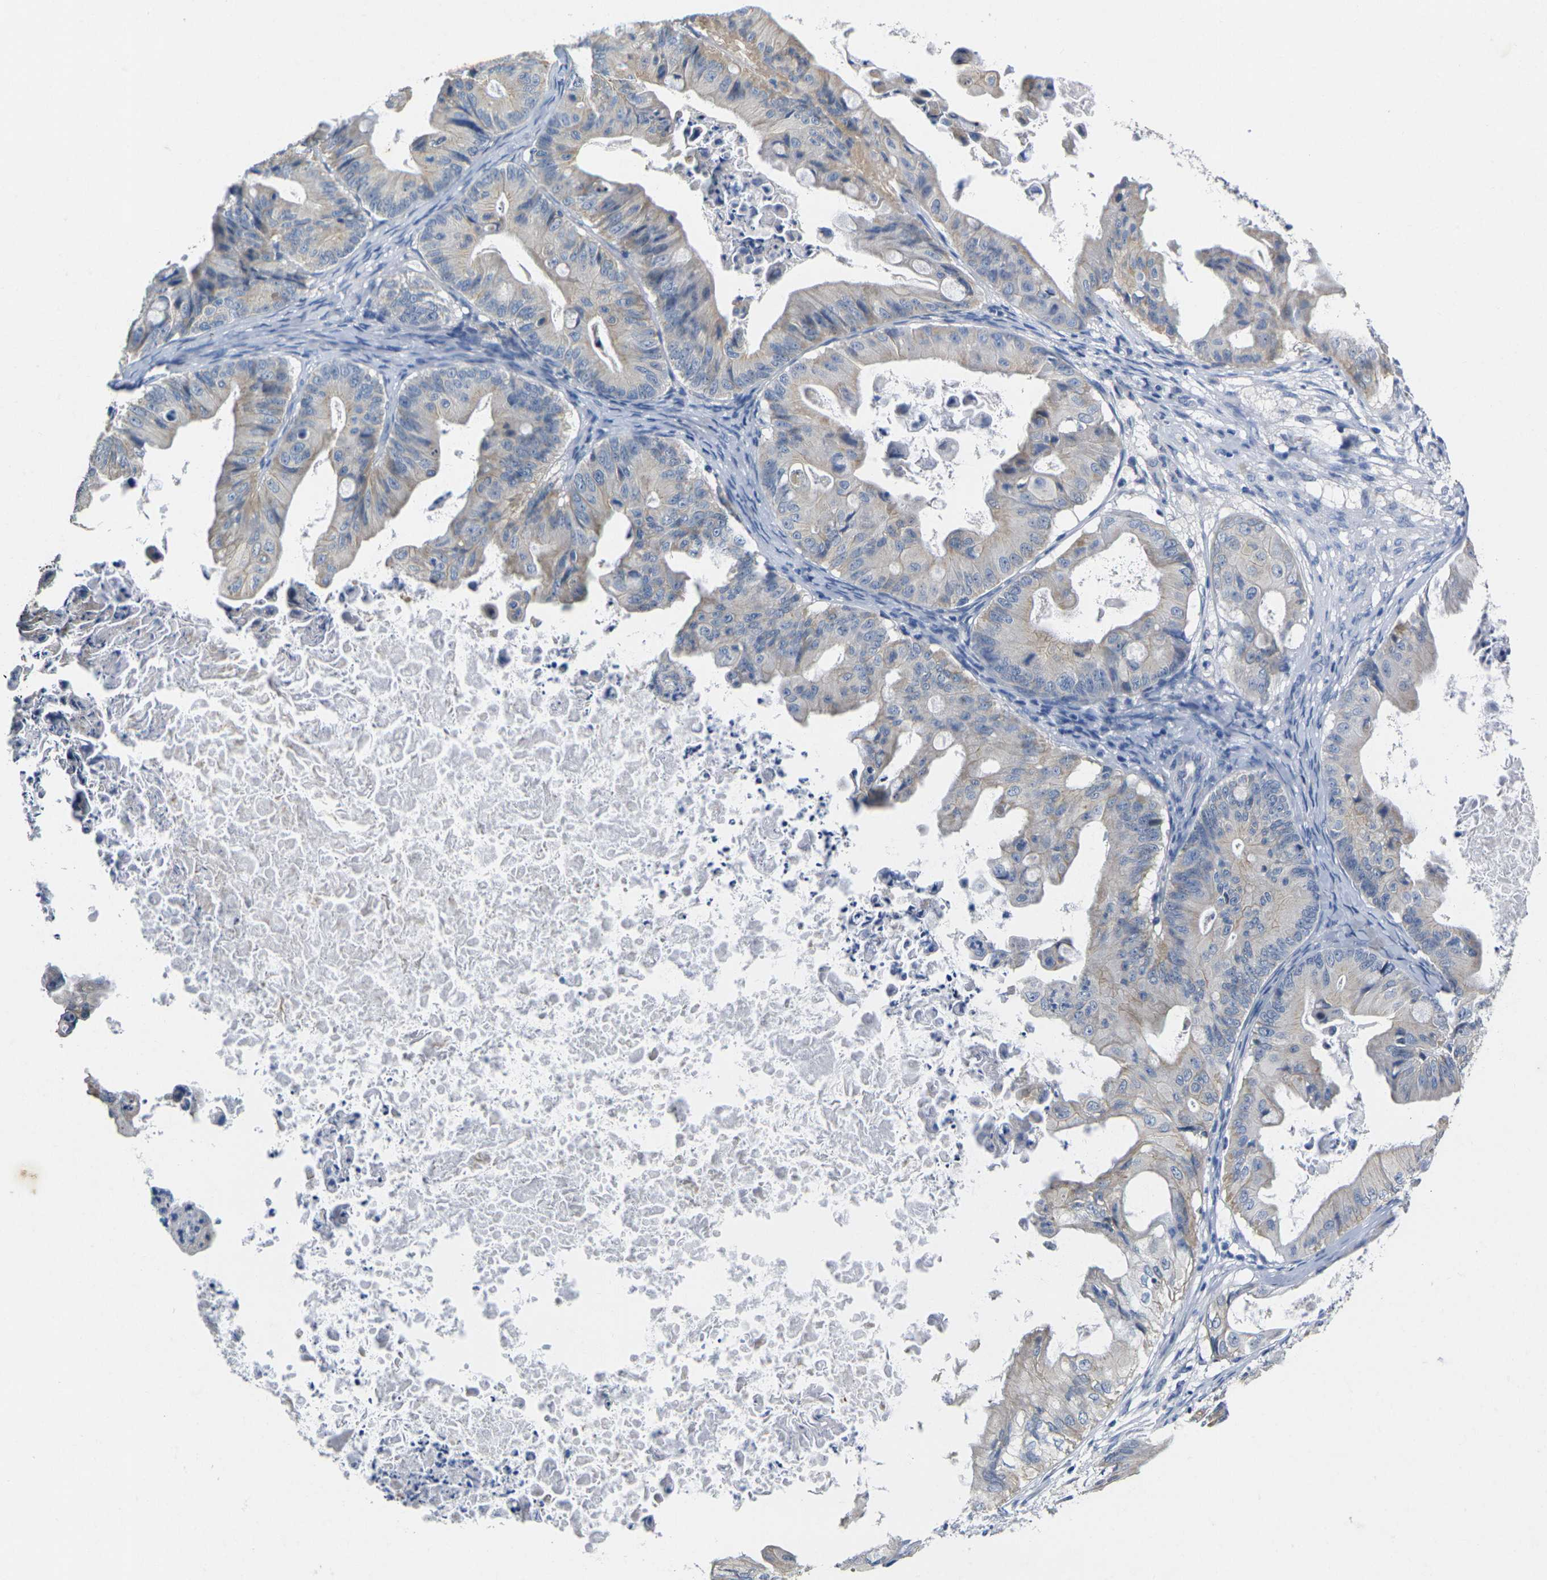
{"staining": {"intensity": "weak", "quantity": "25%-75%", "location": "cytoplasmic/membranous"}, "tissue": "ovarian cancer", "cell_type": "Tumor cells", "image_type": "cancer", "snomed": [{"axis": "morphology", "description": "Cystadenocarcinoma, mucinous, NOS"}, {"axis": "topography", "description": "Ovary"}], "caption": "Ovarian cancer was stained to show a protein in brown. There is low levels of weak cytoplasmic/membranous expression in approximately 25%-75% of tumor cells.", "gene": "NOCT", "patient": {"sex": "female", "age": 37}}